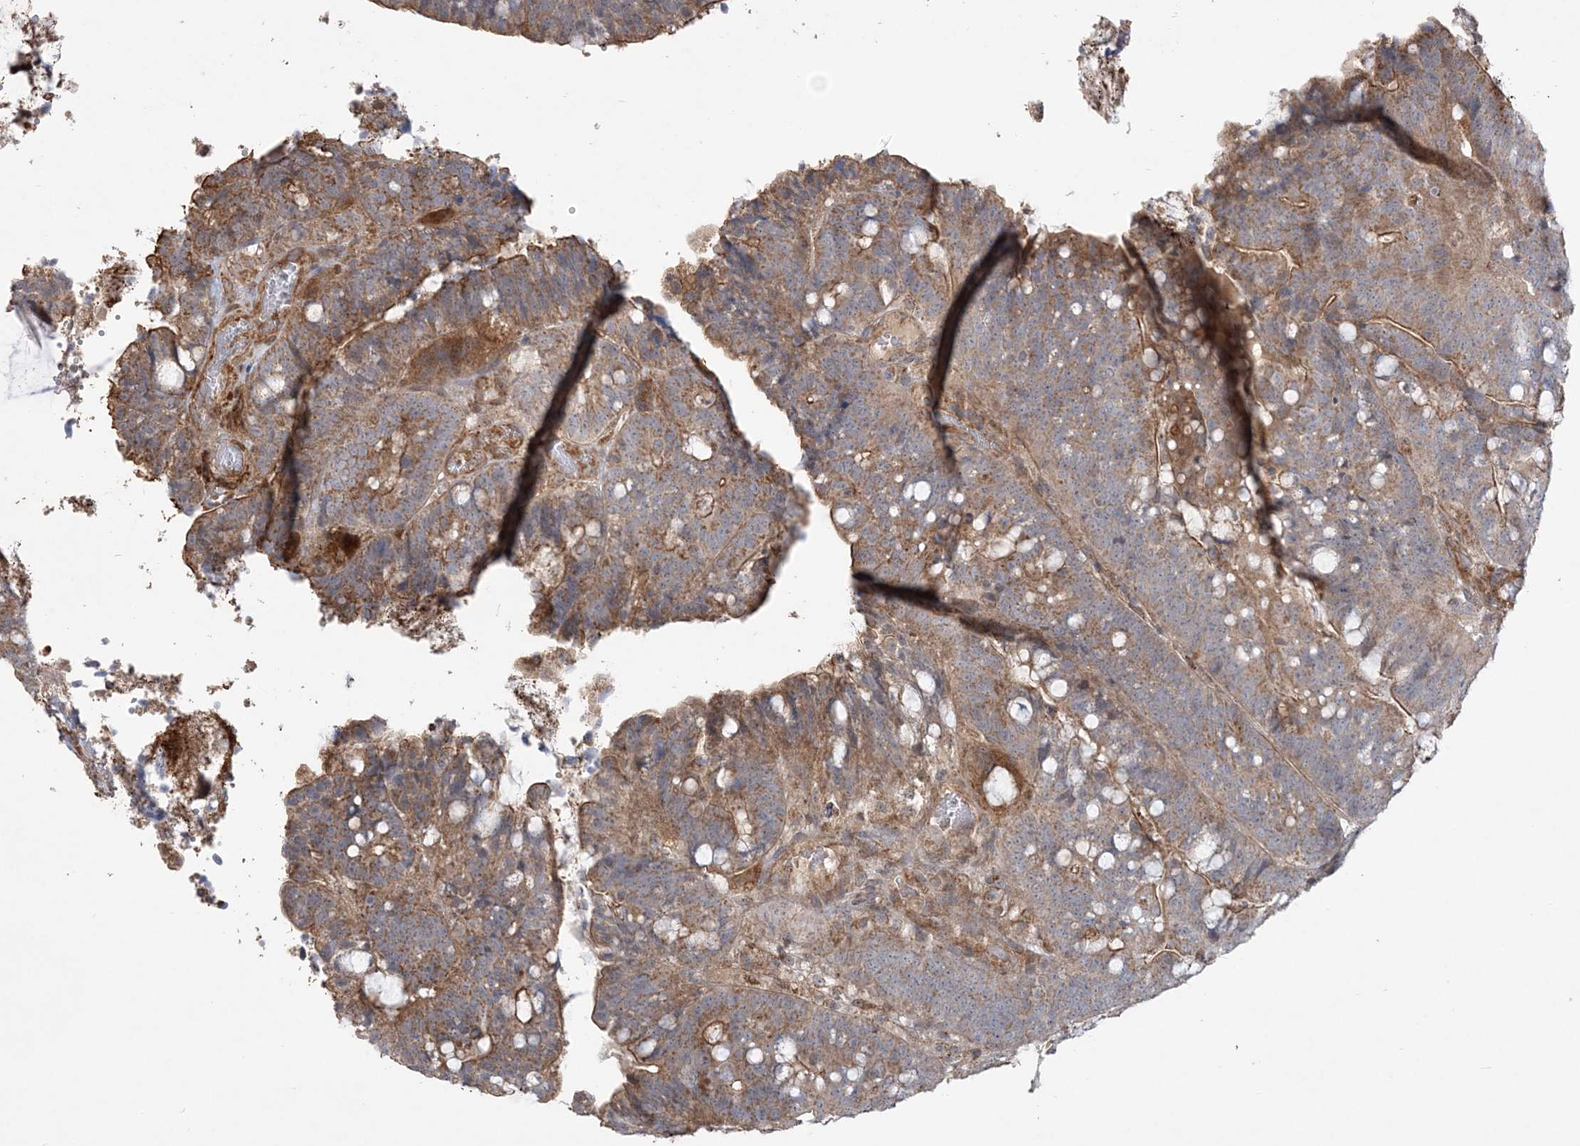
{"staining": {"intensity": "moderate", "quantity": ">75%", "location": "cytoplasmic/membranous"}, "tissue": "colorectal cancer", "cell_type": "Tumor cells", "image_type": "cancer", "snomed": [{"axis": "morphology", "description": "Adenocarcinoma, NOS"}, {"axis": "topography", "description": "Colon"}], "caption": "Immunohistochemical staining of human colorectal adenocarcinoma reveals medium levels of moderate cytoplasmic/membranous expression in about >75% of tumor cells. Nuclei are stained in blue.", "gene": "SCLT1", "patient": {"sex": "female", "age": 66}}